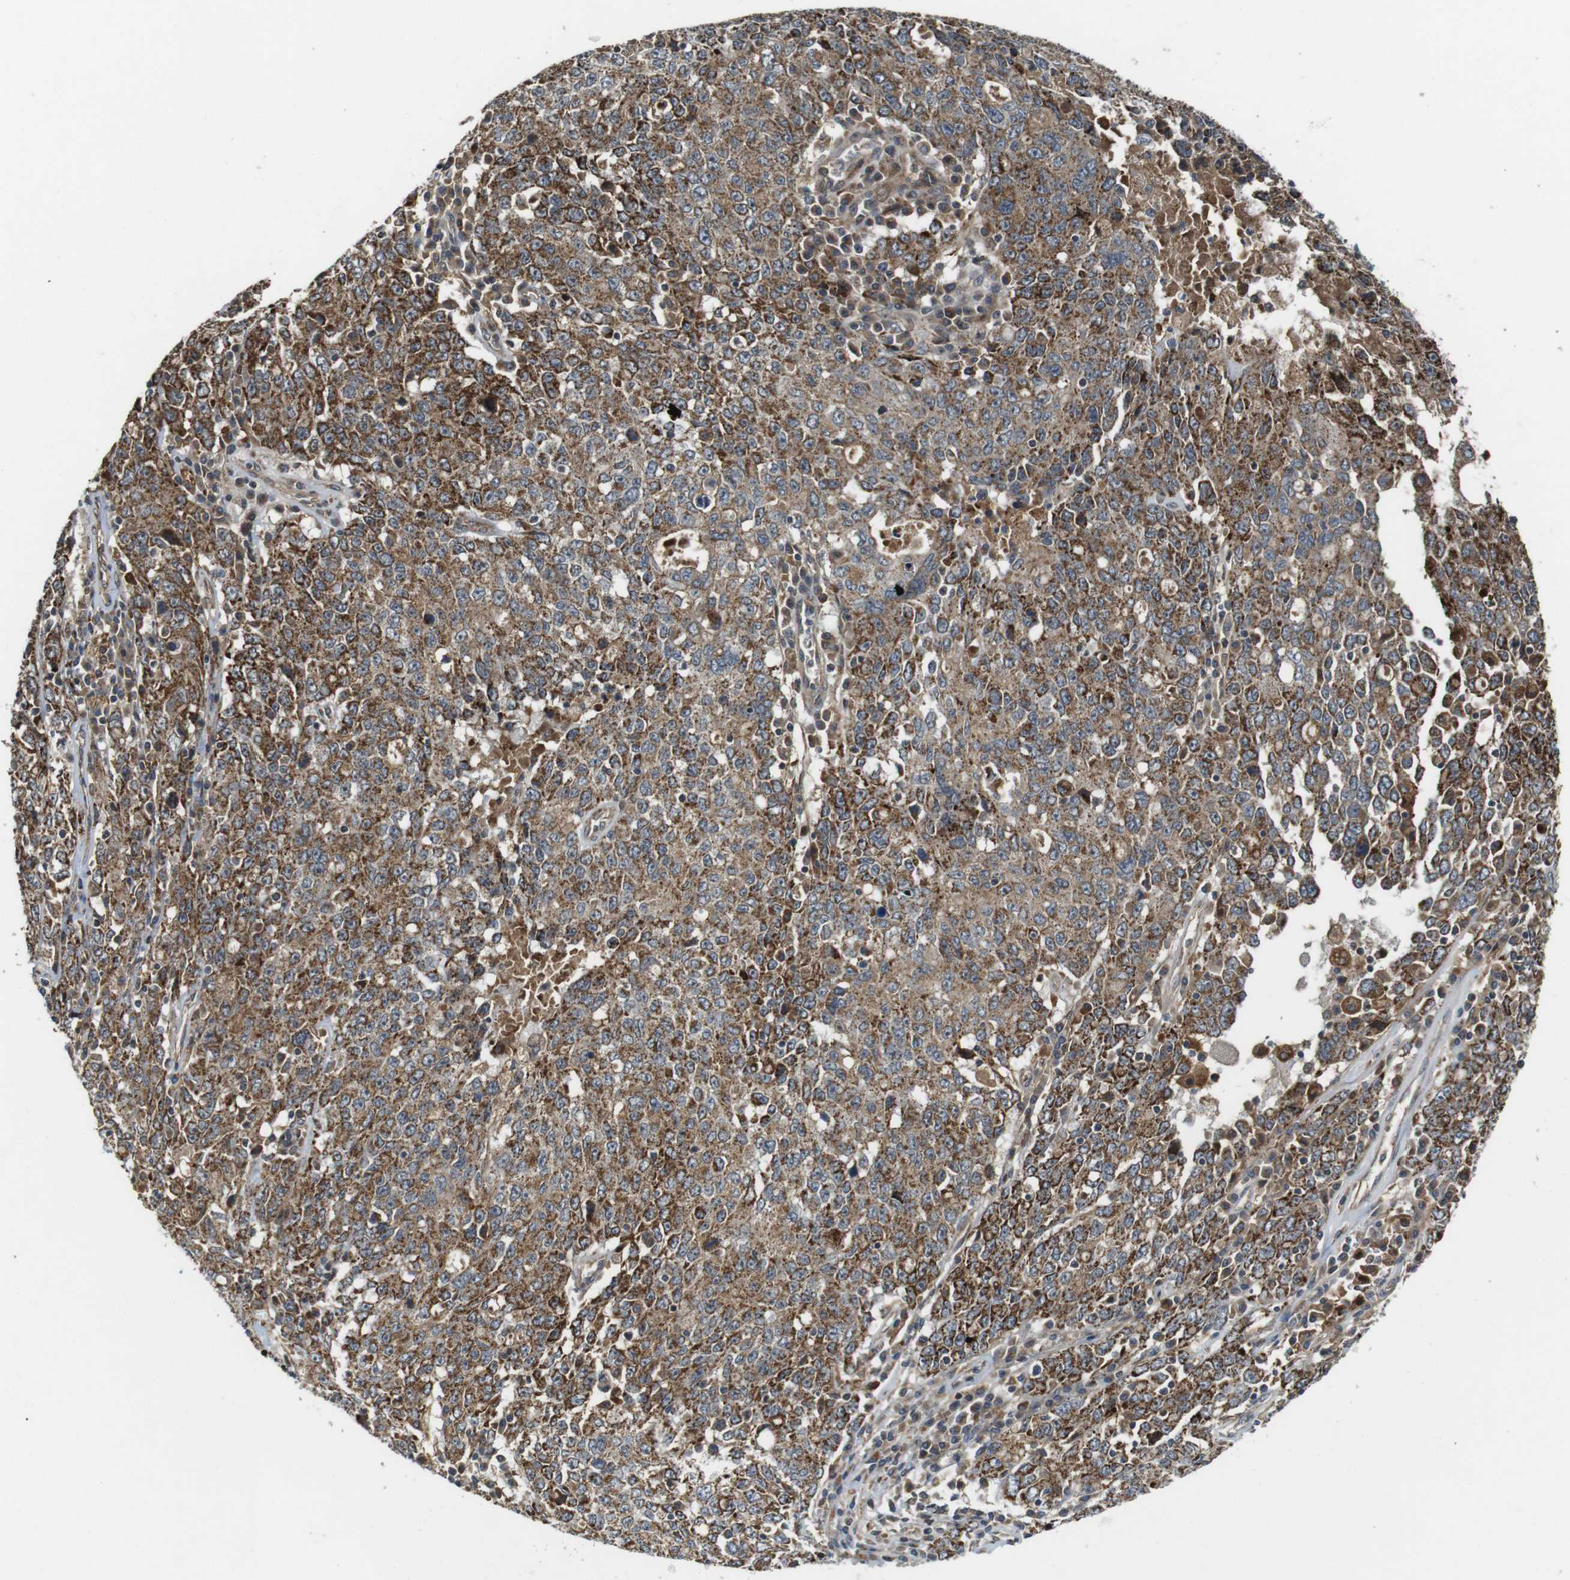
{"staining": {"intensity": "moderate", "quantity": ">75%", "location": "cytoplasmic/membranous"}, "tissue": "ovarian cancer", "cell_type": "Tumor cells", "image_type": "cancer", "snomed": [{"axis": "morphology", "description": "Carcinoma, endometroid"}, {"axis": "topography", "description": "Ovary"}], "caption": "IHC histopathology image of human endometroid carcinoma (ovarian) stained for a protein (brown), which demonstrates medium levels of moderate cytoplasmic/membranous expression in about >75% of tumor cells.", "gene": "IFFO2", "patient": {"sex": "female", "age": 62}}